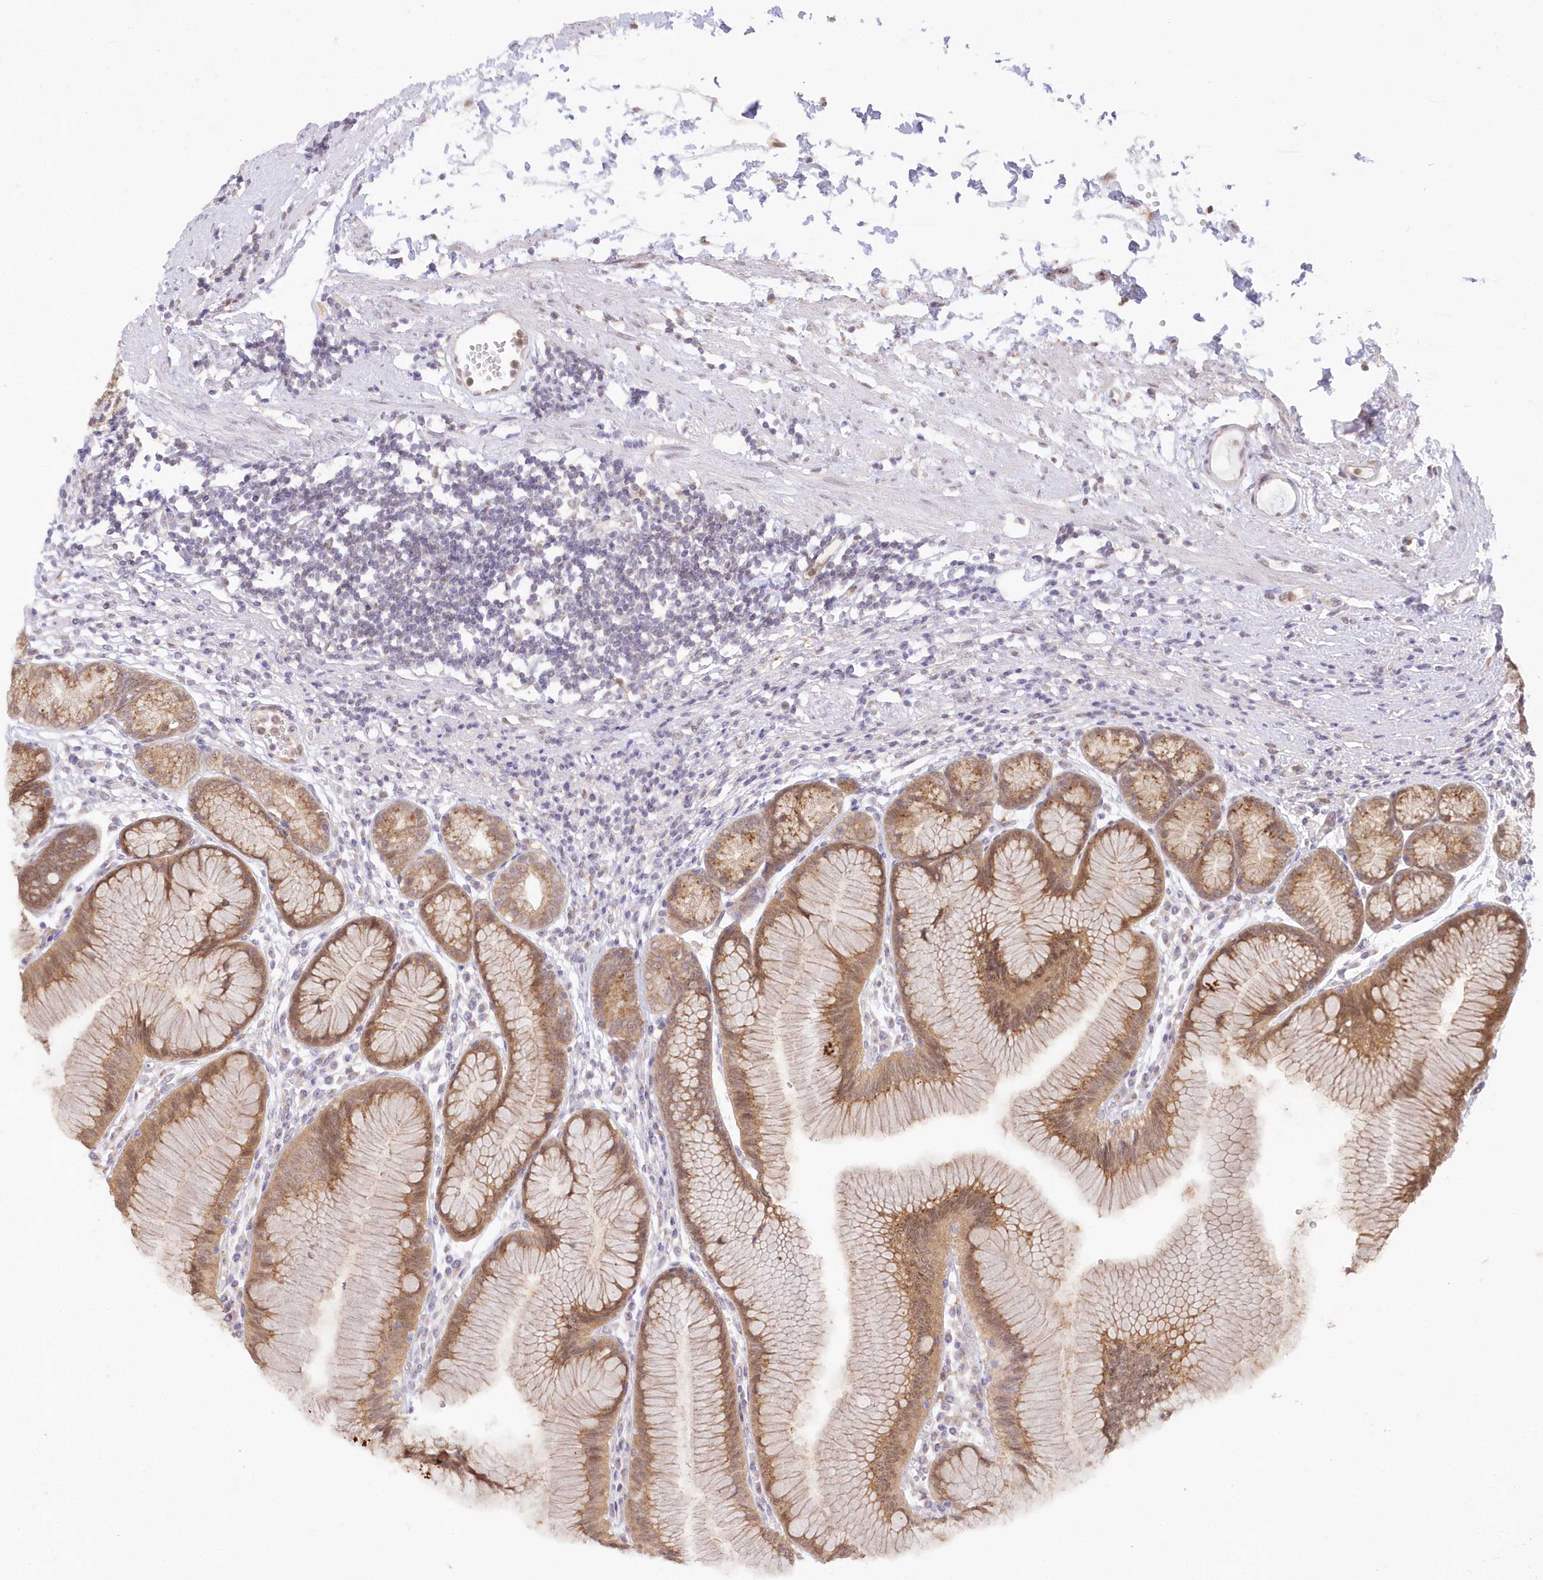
{"staining": {"intensity": "moderate", "quantity": ">75%", "location": "cytoplasmic/membranous,nuclear"}, "tissue": "stomach", "cell_type": "Glandular cells", "image_type": "normal", "snomed": [{"axis": "morphology", "description": "Normal tissue, NOS"}, {"axis": "topography", "description": "Stomach"}], "caption": "Immunohistochemistry staining of unremarkable stomach, which shows medium levels of moderate cytoplasmic/membranous,nuclear positivity in about >75% of glandular cells indicating moderate cytoplasmic/membranous,nuclear protein expression. The staining was performed using DAB (brown) for protein detection and nuclei were counterstained in hematoxylin (blue).", "gene": "RNPEP", "patient": {"sex": "female", "age": 57}}